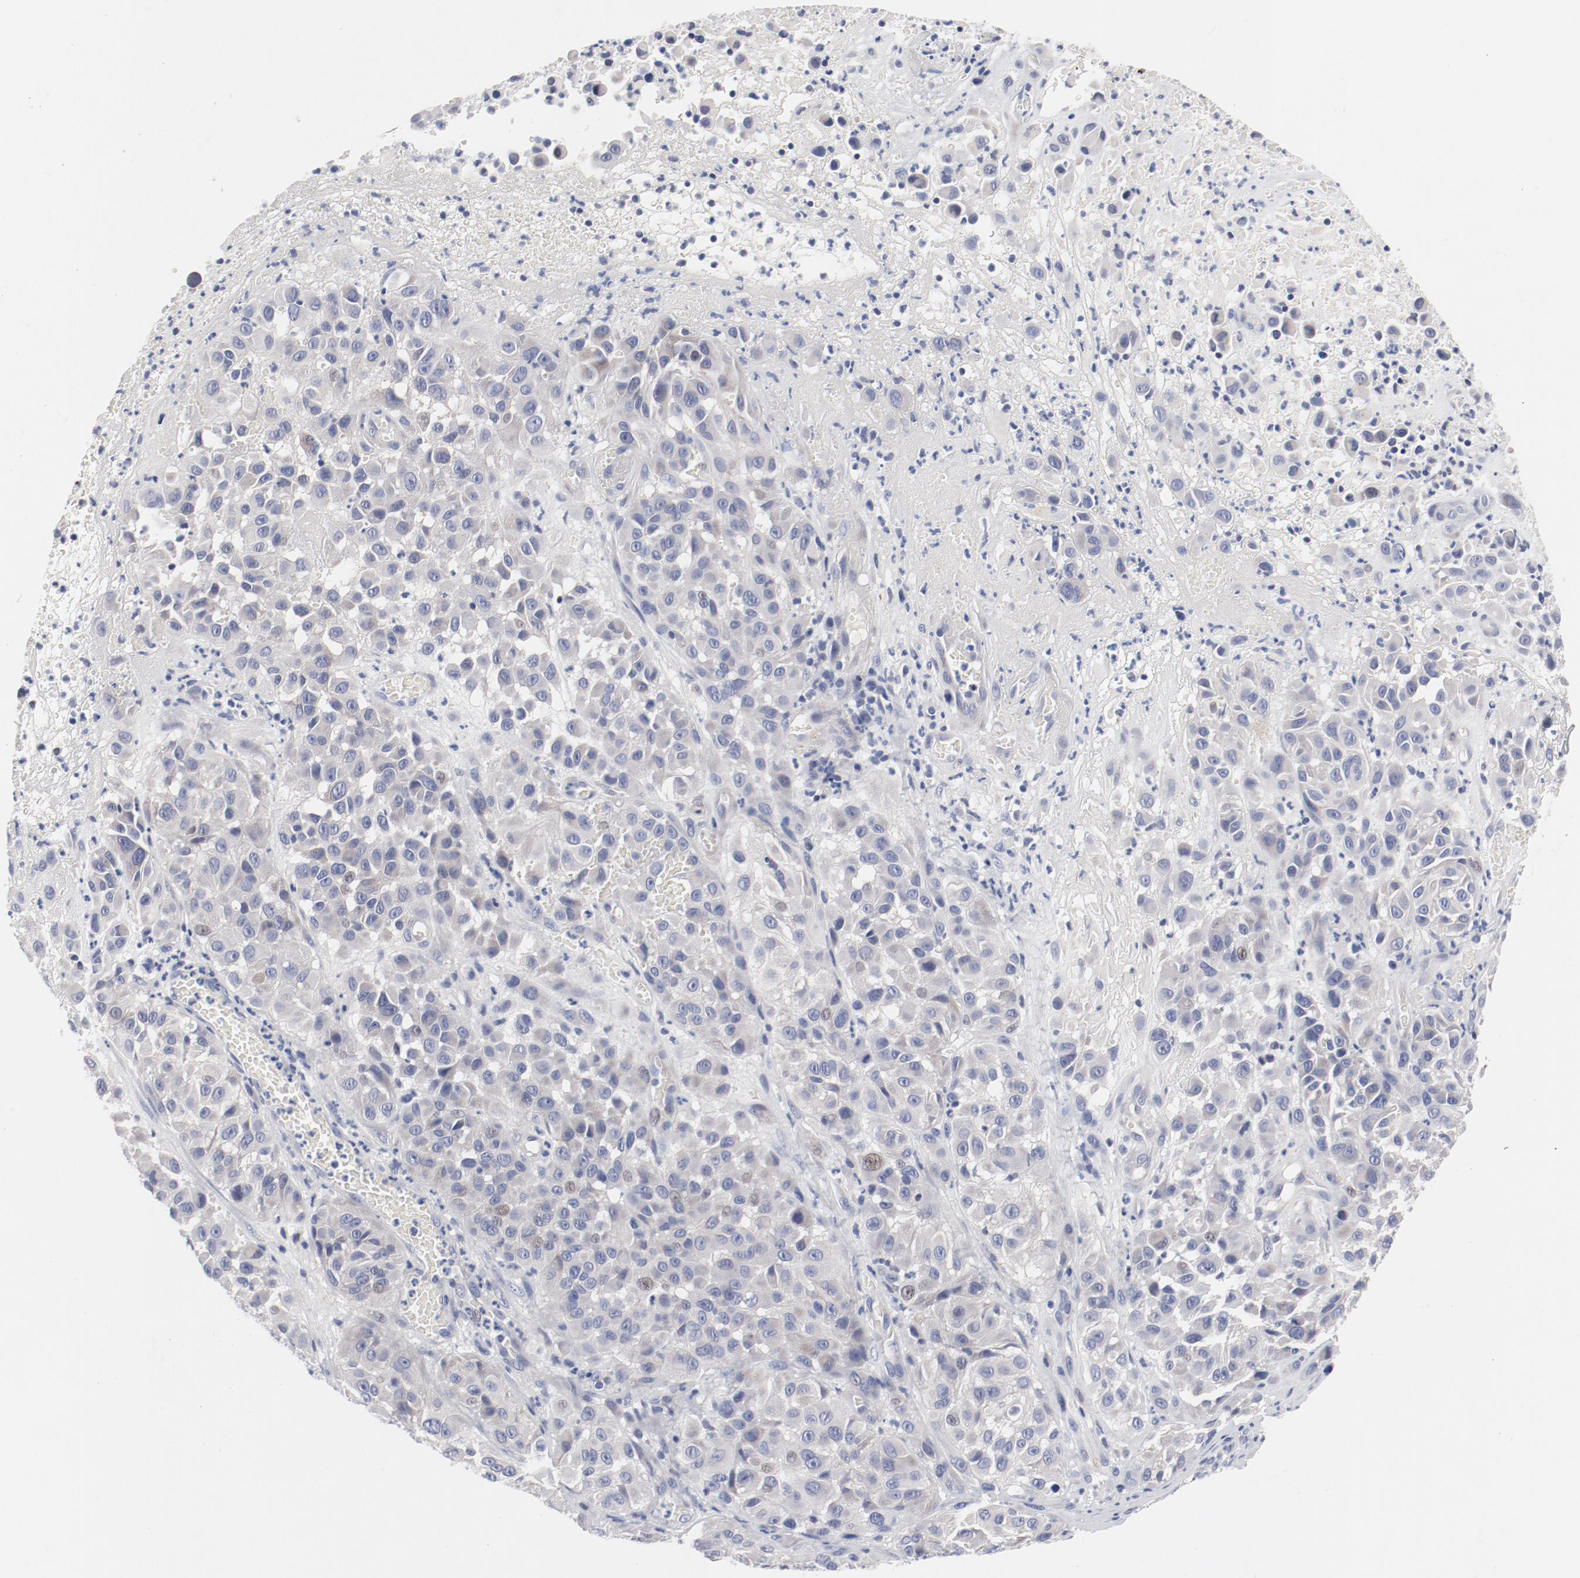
{"staining": {"intensity": "negative", "quantity": "none", "location": "none"}, "tissue": "melanoma", "cell_type": "Tumor cells", "image_type": "cancer", "snomed": [{"axis": "morphology", "description": "Malignant melanoma, NOS"}, {"axis": "topography", "description": "Skin"}], "caption": "A high-resolution image shows immunohistochemistry (IHC) staining of melanoma, which displays no significant expression in tumor cells.", "gene": "KCNK13", "patient": {"sex": "female", "age": 21}}